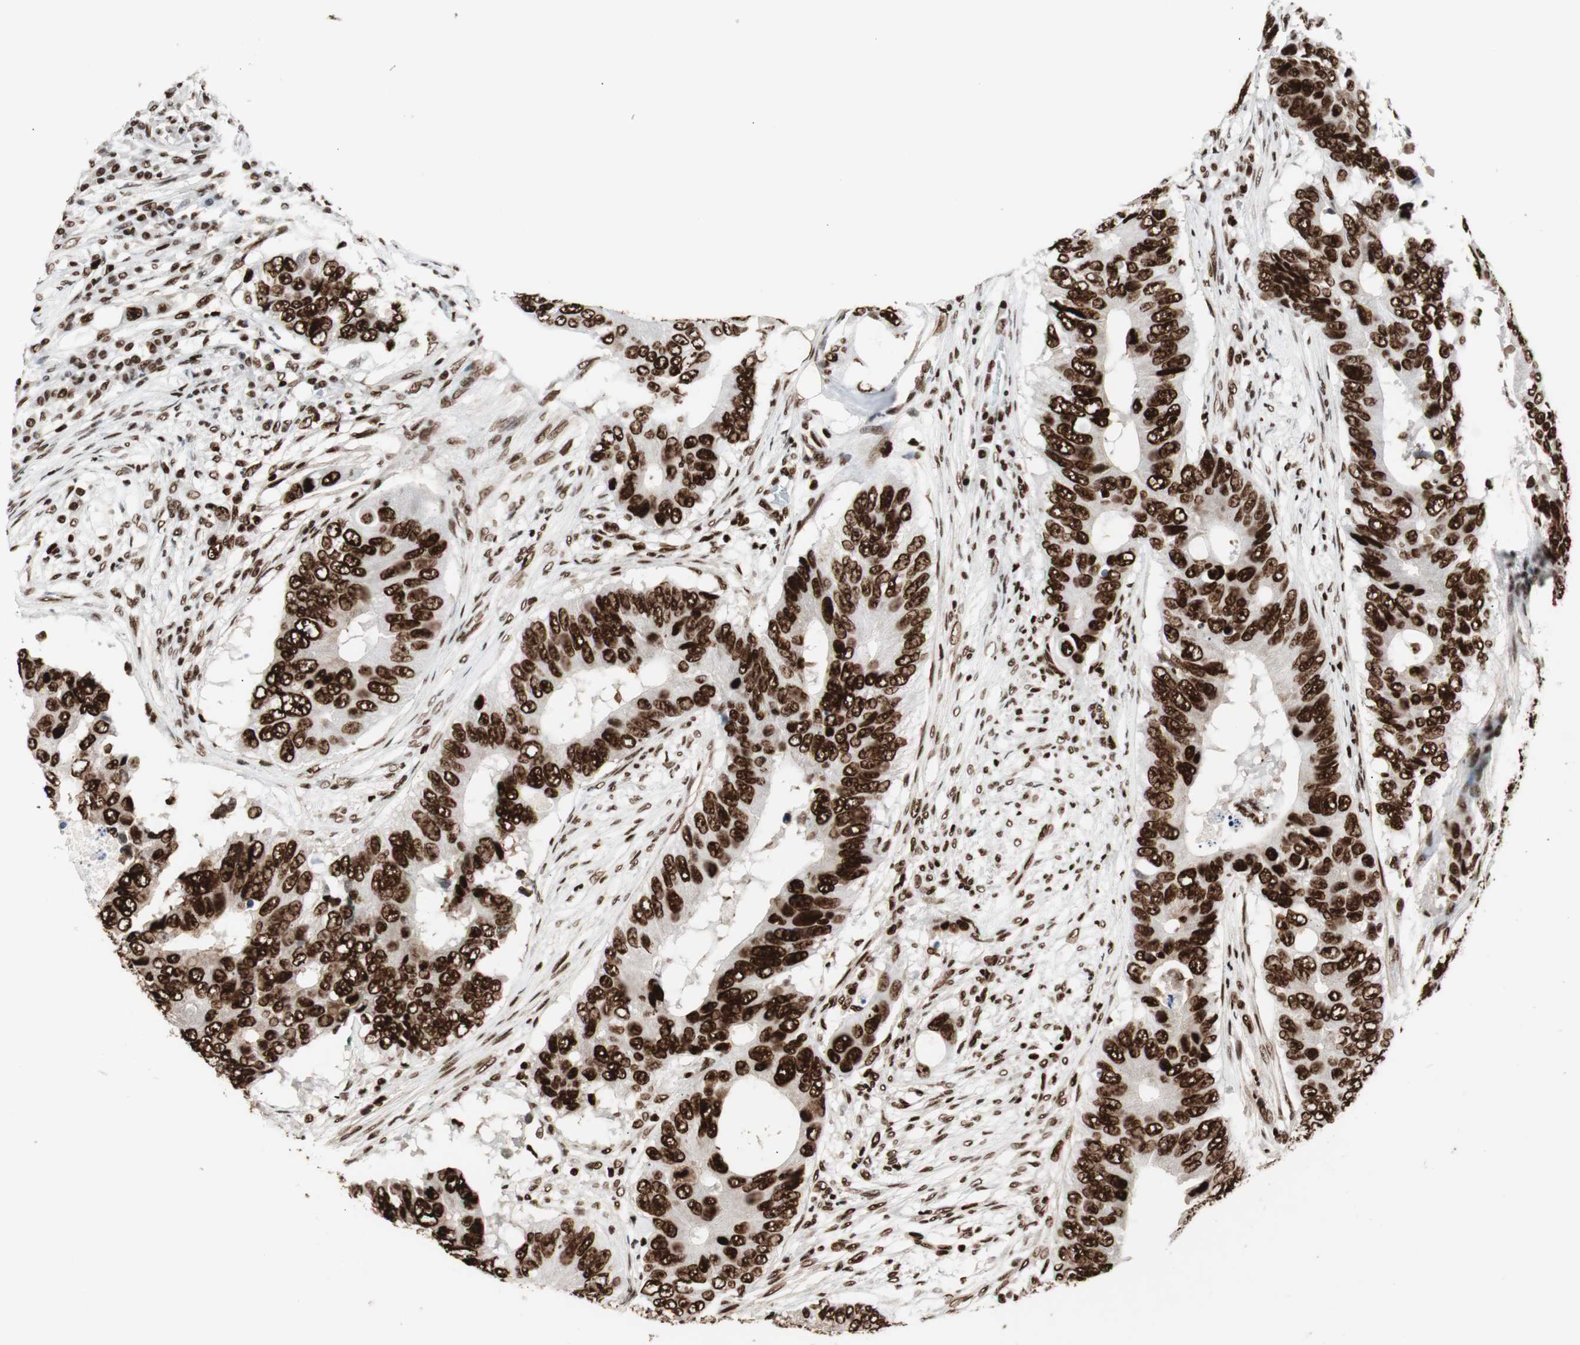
{"staining": {"intensity": "strong", "quantity": ">75%", "location": "nuclear"}, "tissue": "colorectal cancer", "cell_type": "Tumor cells", "image_type": "cancer", "snomed": [{"axis": "morphology", "description": "Adenocarcinoma, NOS"}, {"axis": "topography", "description": "Colon"}], "caption": "Immunohistochemistry micrograph of neoplastic tissue: human colorectal cancer (adenocarcinoma) stained using immunohistochemistry demonstrates high levels of strong protein expression localized specifically in the nuclear of tumor cells, appearing as a nuclear brown color.", "gene": "MTA2", "patient": {"sex": "male", "age": 71}}